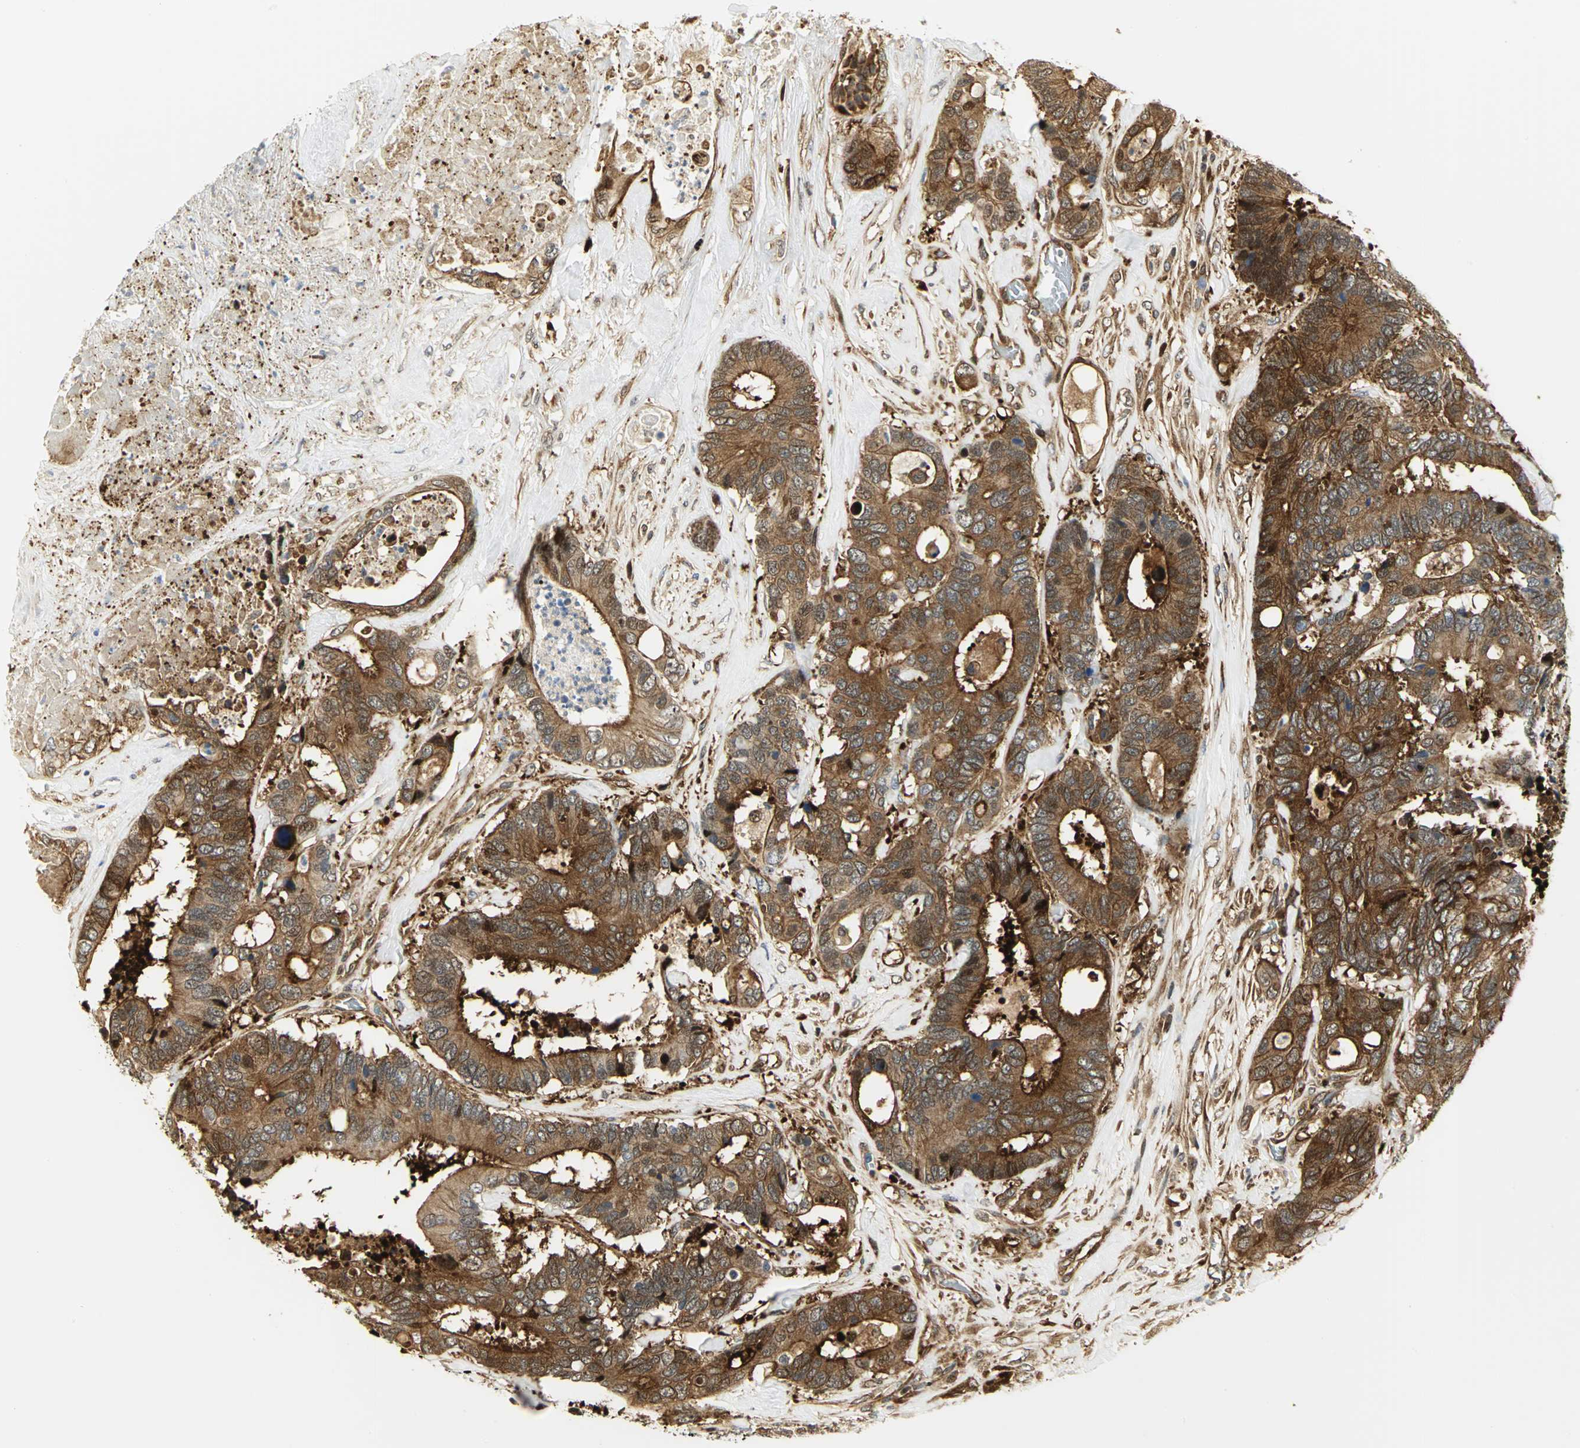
{"staining": {"intensity": "strong", "quantity": ">75%", "location": "cytoplasmic/membranous"}, "tissue": "colorectal cancer", "cell_type": "Tumor cells", "image_type": "cancer", "snomed": [{"axis": "morphology", "description": "Adenocarcinoma, NOS"}, {"axis": "topography", "description": "Rectum"}], "caption": "Brown immunohistochemical staining in human colorectal cancer demonstrates strong cytoplasmic/membranous positivity in about >75% of tumor cells.", "gene": "EEA1", "patient": {"sex": "male", "age": 55}}